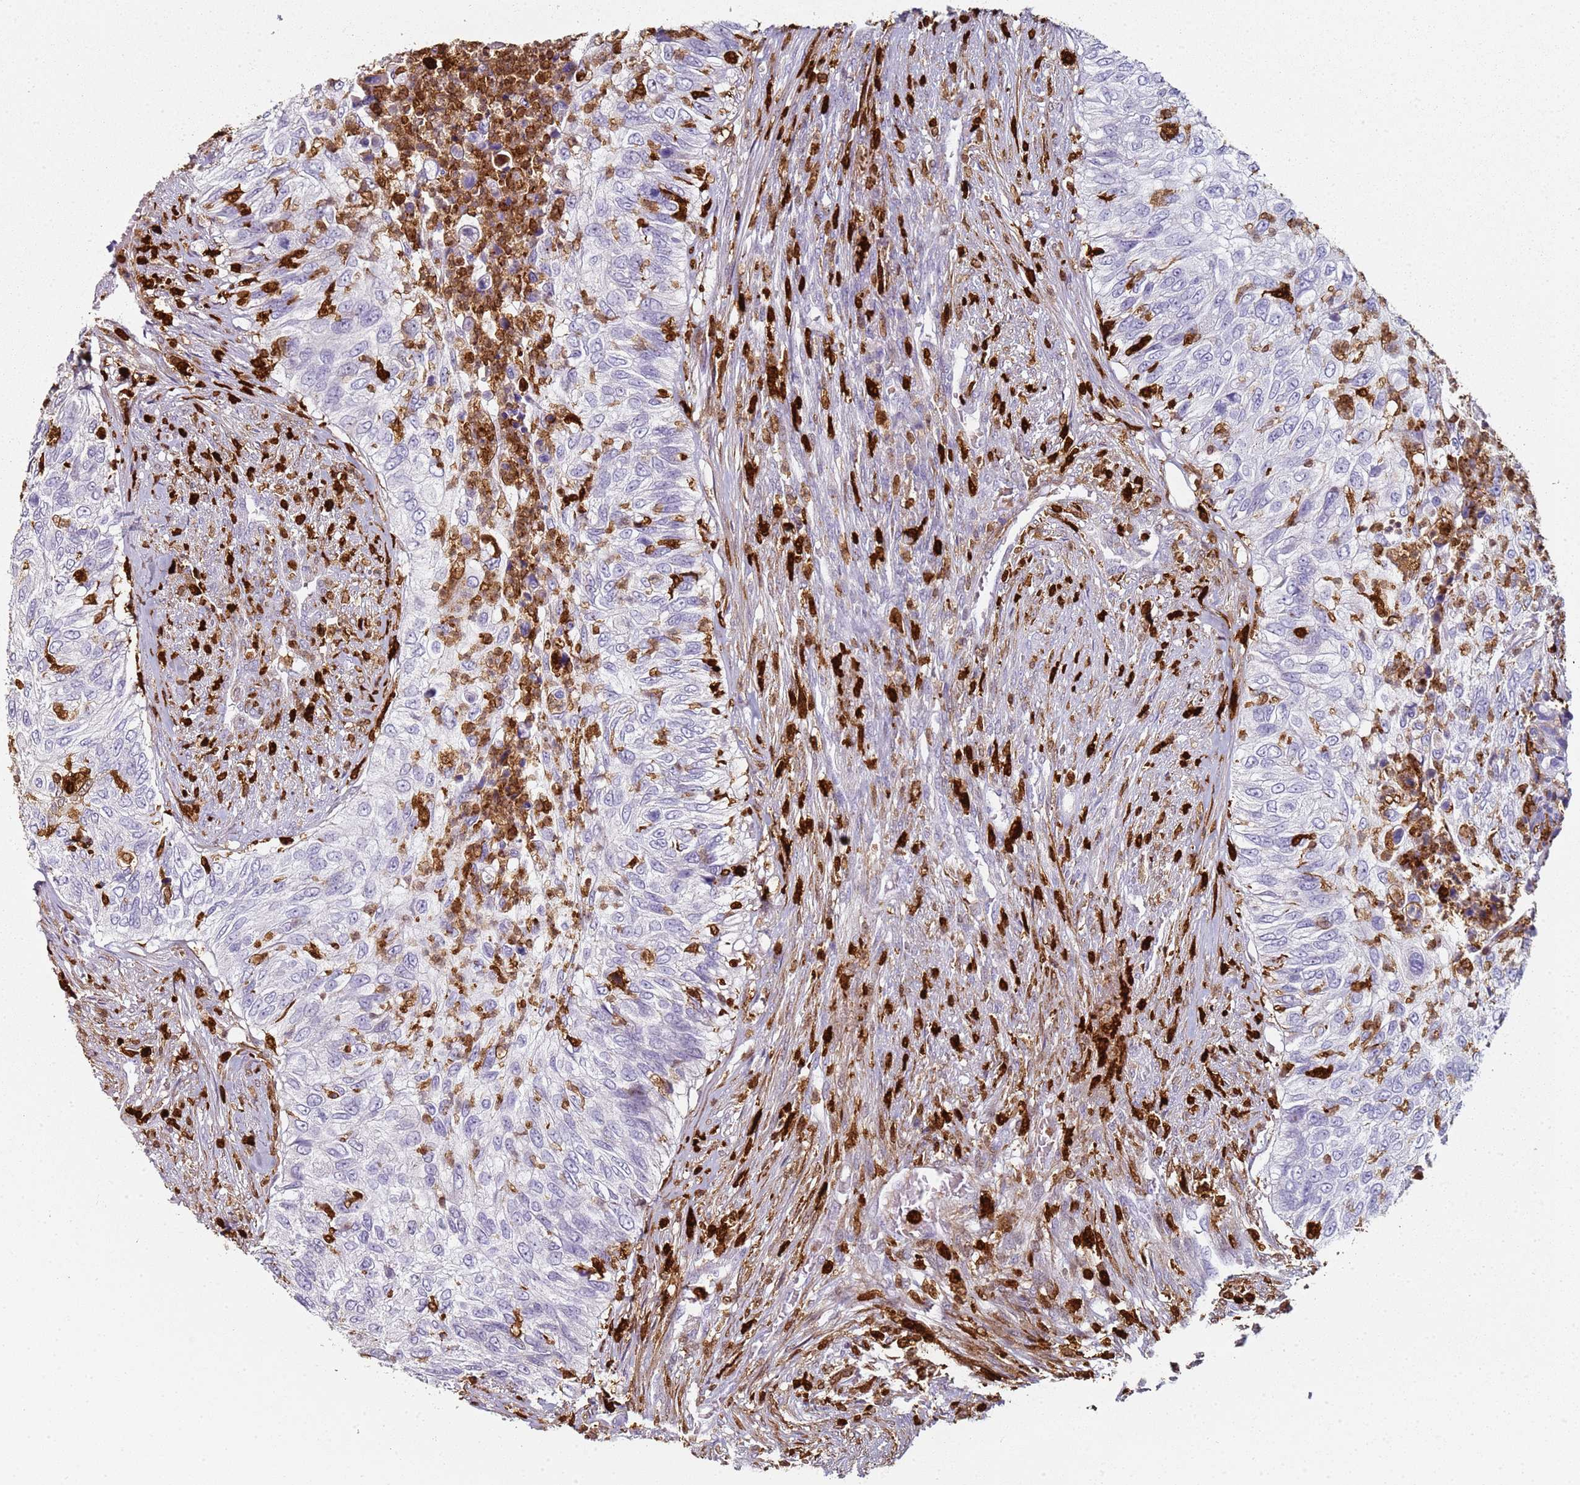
{"staining": {"intensity": "negative", "quantity": "none", "location": "none"}, "tissue": "urothelial cancer", "cell_type": "Tumor cells", "image_type": "cancer", "snomed": [{"axis": "morphology", "description": "Urothelial carcinoma, High grade"}, {"axis": "topography", "description": "Urinary bladder"}], "caption": "The micrograph demonstrates no significant staining in tumor cells of urothelial cancer.", "gene": "S100A4", "patient": {"sex": "female", "age": 60}}